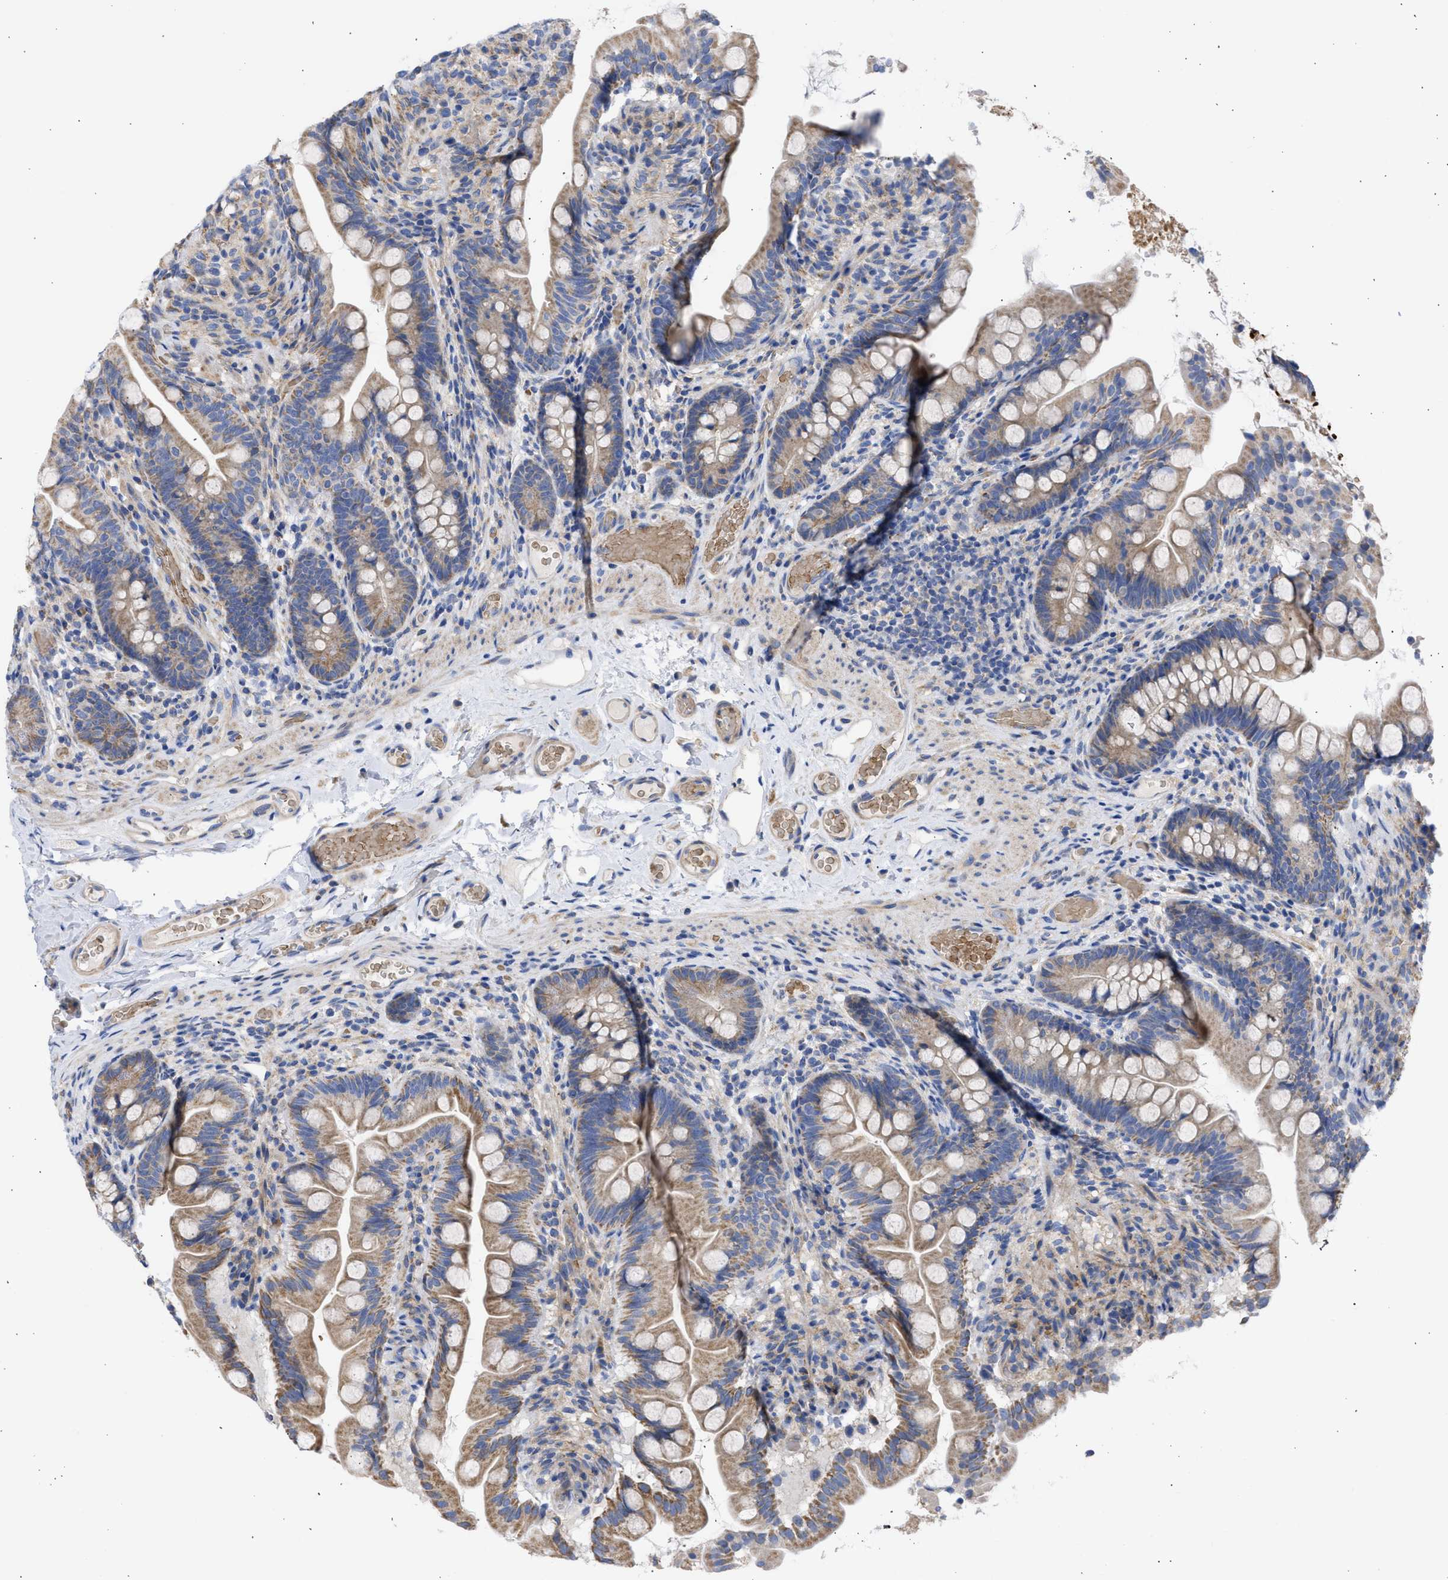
{"staining": {"intensity": "weak", "quantity": "25%-75%", "location": "cytoplasmic/membranous"}, "tissue": "small intestine", "cell_type": "Glandular cells", "image_type": "normal", "snomed": [{"axis": "morphology", "description": "Normal tissue, NOS"}, {"axis": "topography", "description": "Small intestine"}], "caption": "A low amount of weak cytoplasmic/membranous staining is present in about 25%-75% of glandular cells in normal small intestine. (DAB (3,3'-diaminobenzidine) IHC, brown staining for protein, blue staining for nuclei).", "gene": "BTG3", "patient": {"sex": "female", "age": 56}}